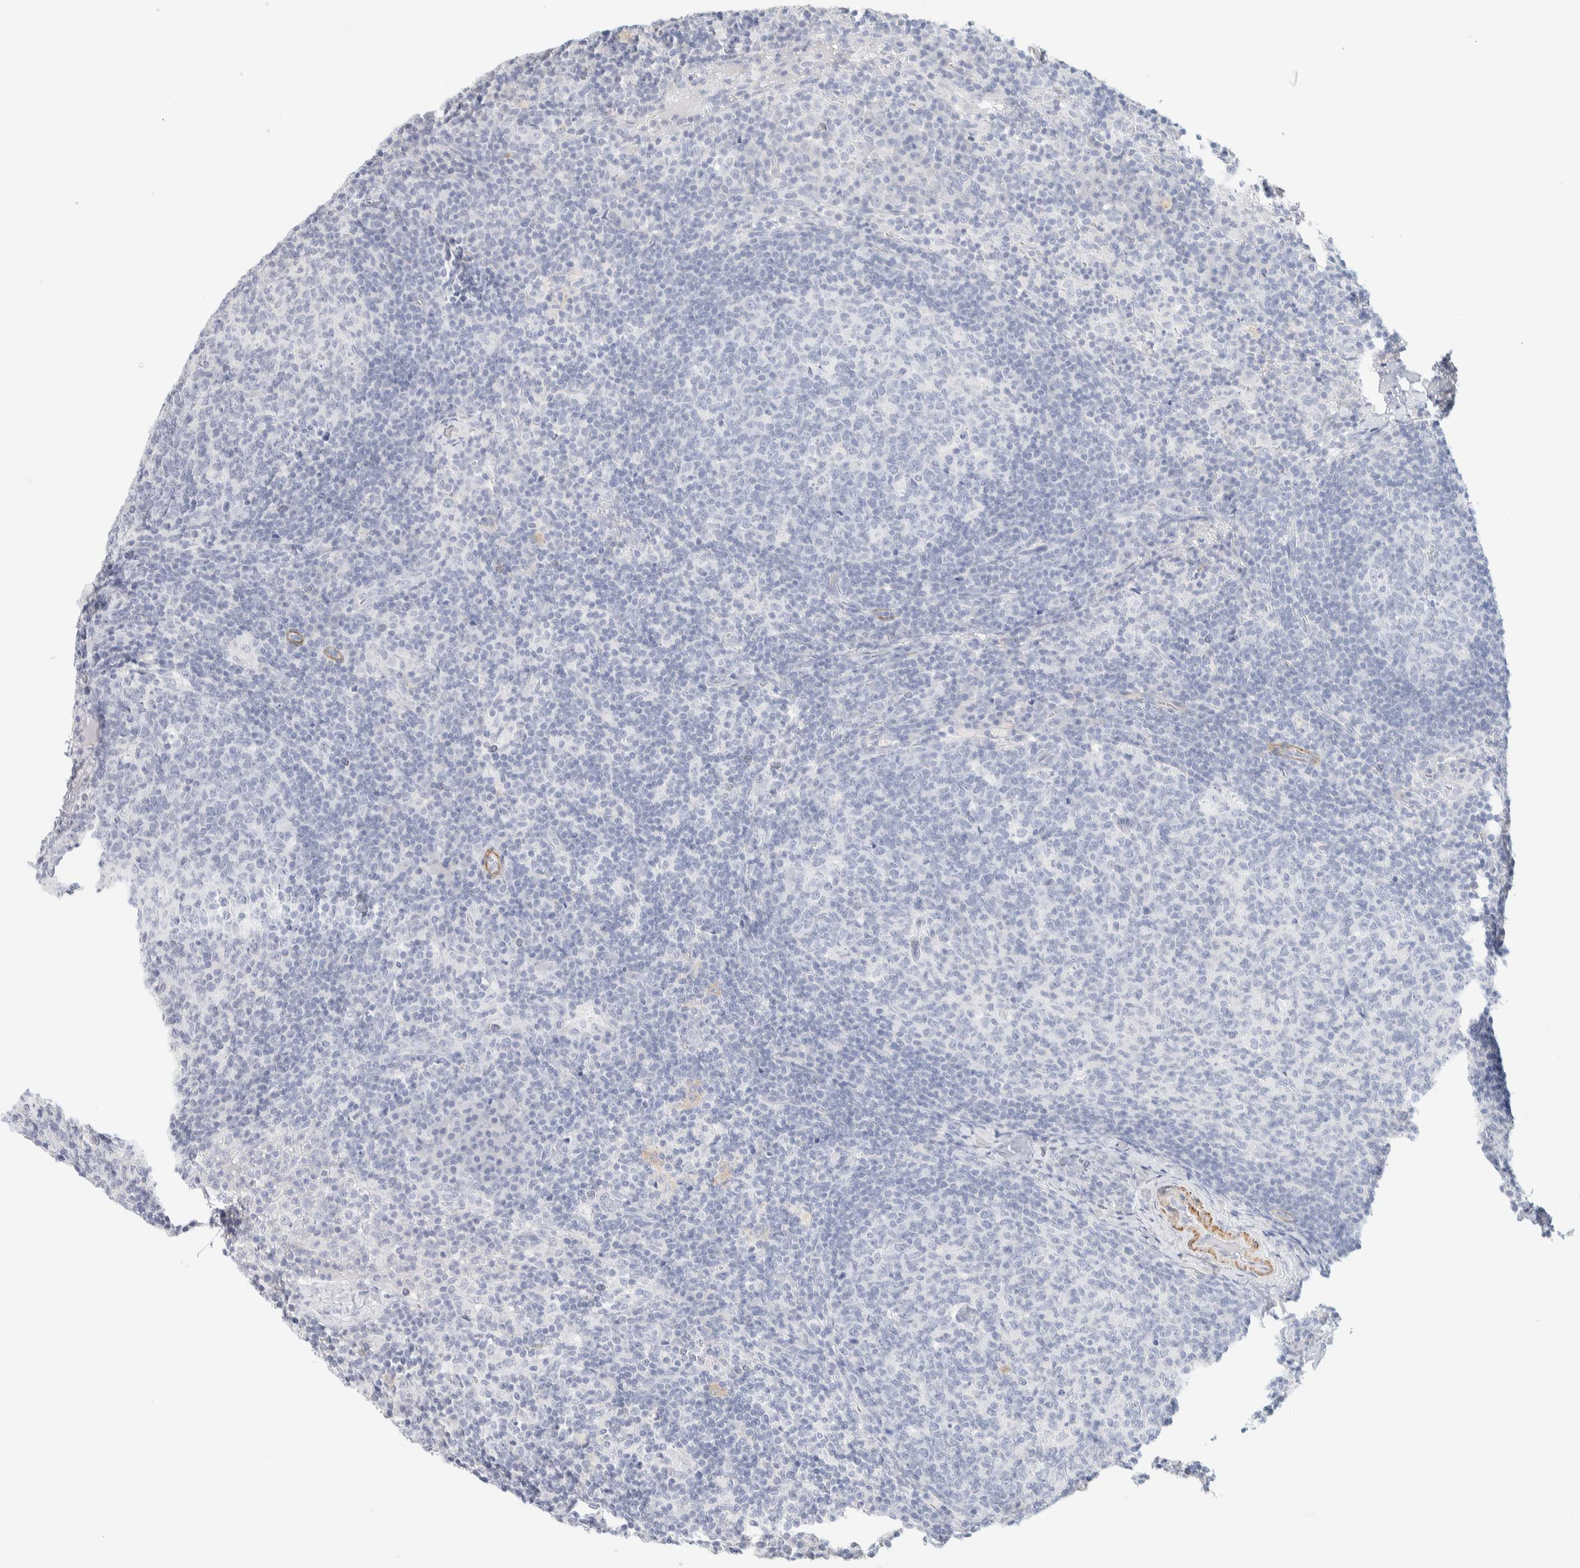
{"staining": {"intensity": "negative", "quantity": "none", "location": "none"}, "tissue": "lymph node", "cell_type": "Germinal center cells", "image_type": "normal", "snomed": [{"axis": "morphology", "description": "Normal tissue, NOS"}, {"axis": "morphology", "description": "Inflammation, NOS"}, {"axis": "topography", "description": "Lymph node"}], "caption": "A high-resolution micrograph shows immunohistochemistry (IHC) staining of normal lymph node, which displays no significant staining in germinal center cells.", "gene": "AFMID", "patient": {"sex": "male", "age": 55}}